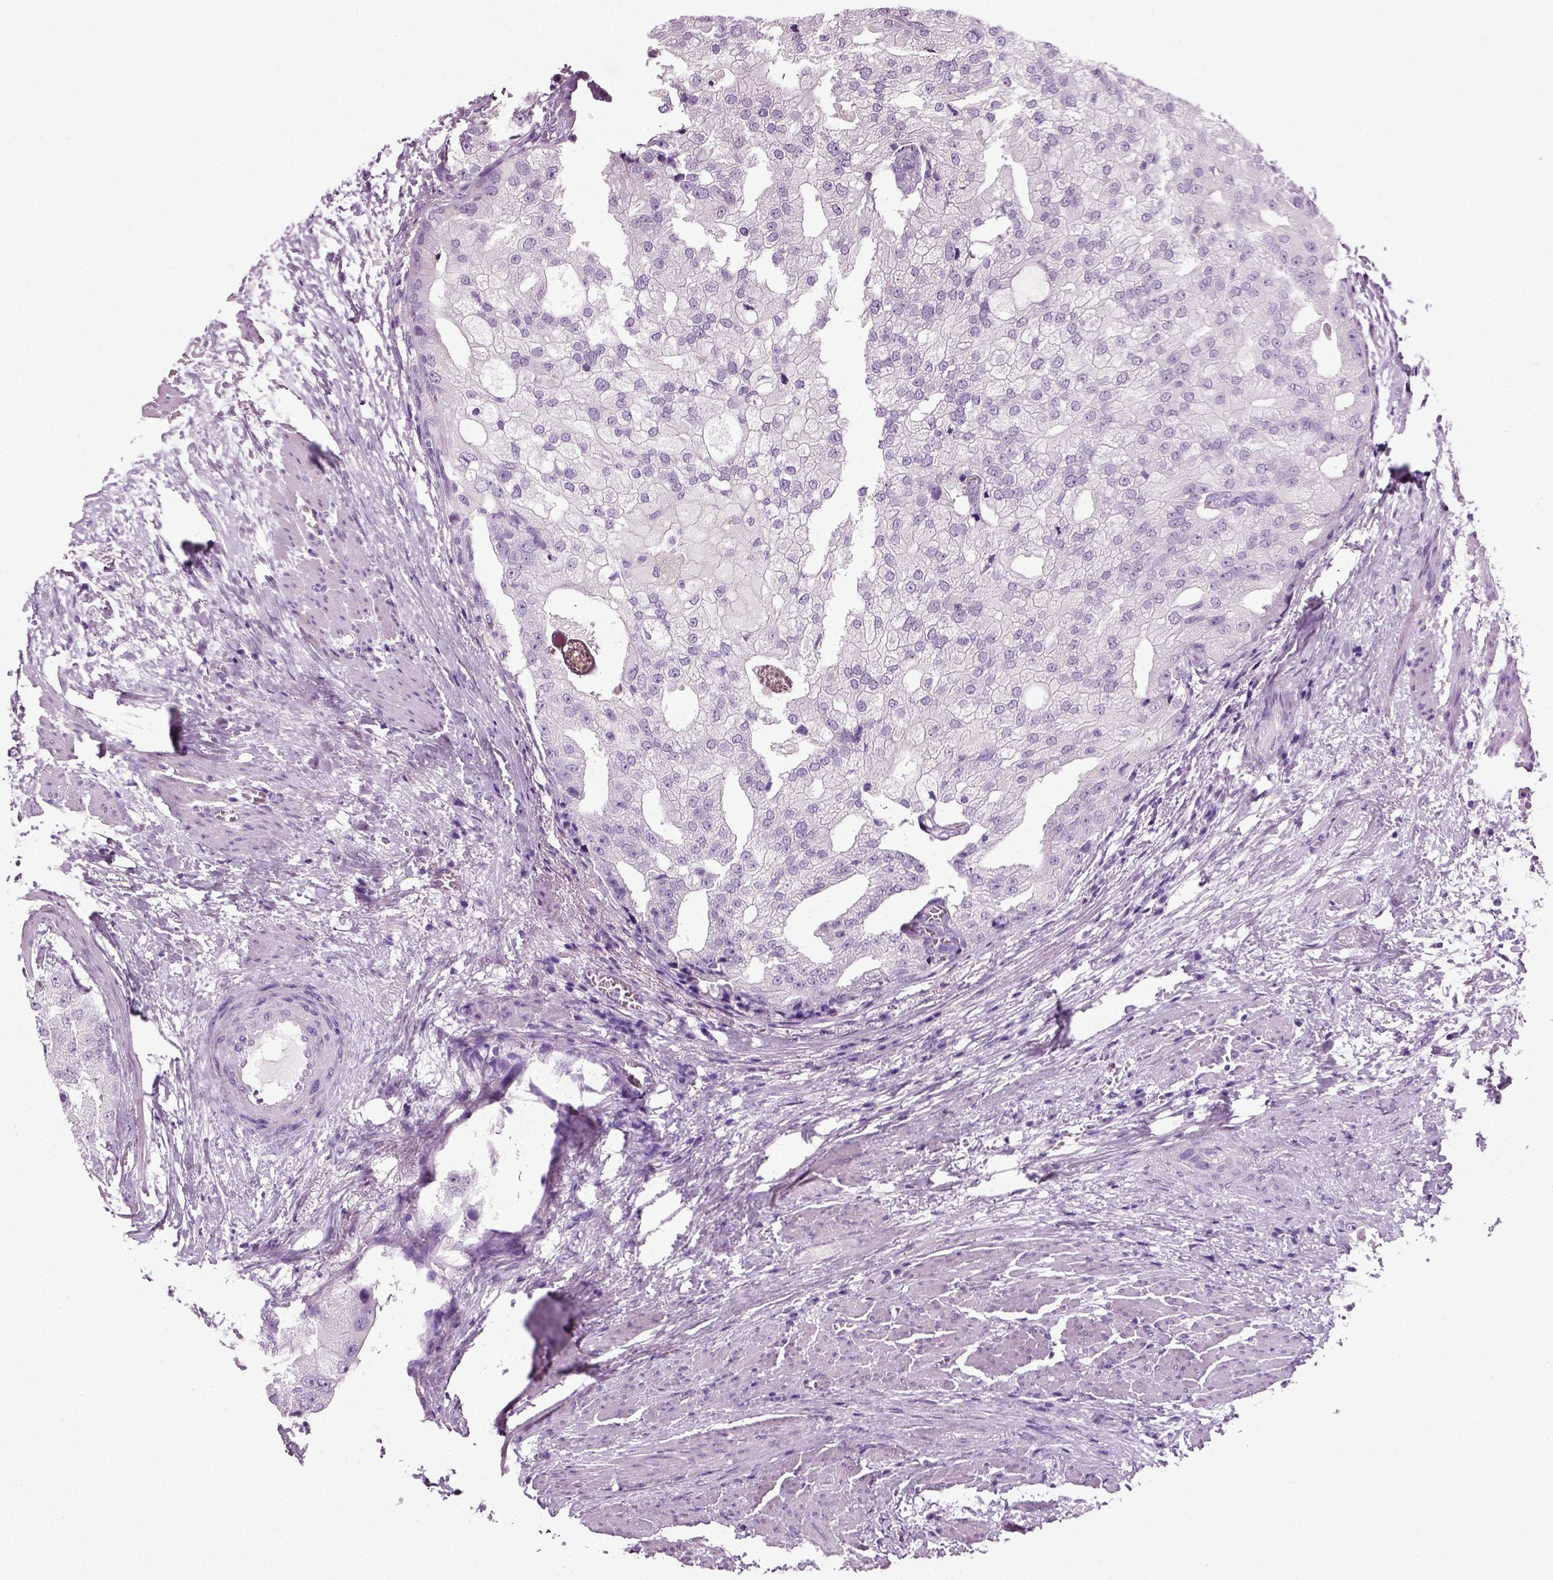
{"staining": {"intensity": "negative", "quantity": "none", "location": "none"}, "tissue": "prostate cancer", "cell_type": "Tumor cells", "image_type": "cancer", "snomed": [{"axis": "morphology", "description": "Adenocarcinoma, High grade"}, {"axis": "topography", "description": "Prostate"}], "caption": "A micrograph of human prostate cancer is negative for staining in tumor cells.", "gene": "SPATA31E1", "patient": {"sex": "male", "age": 70}}